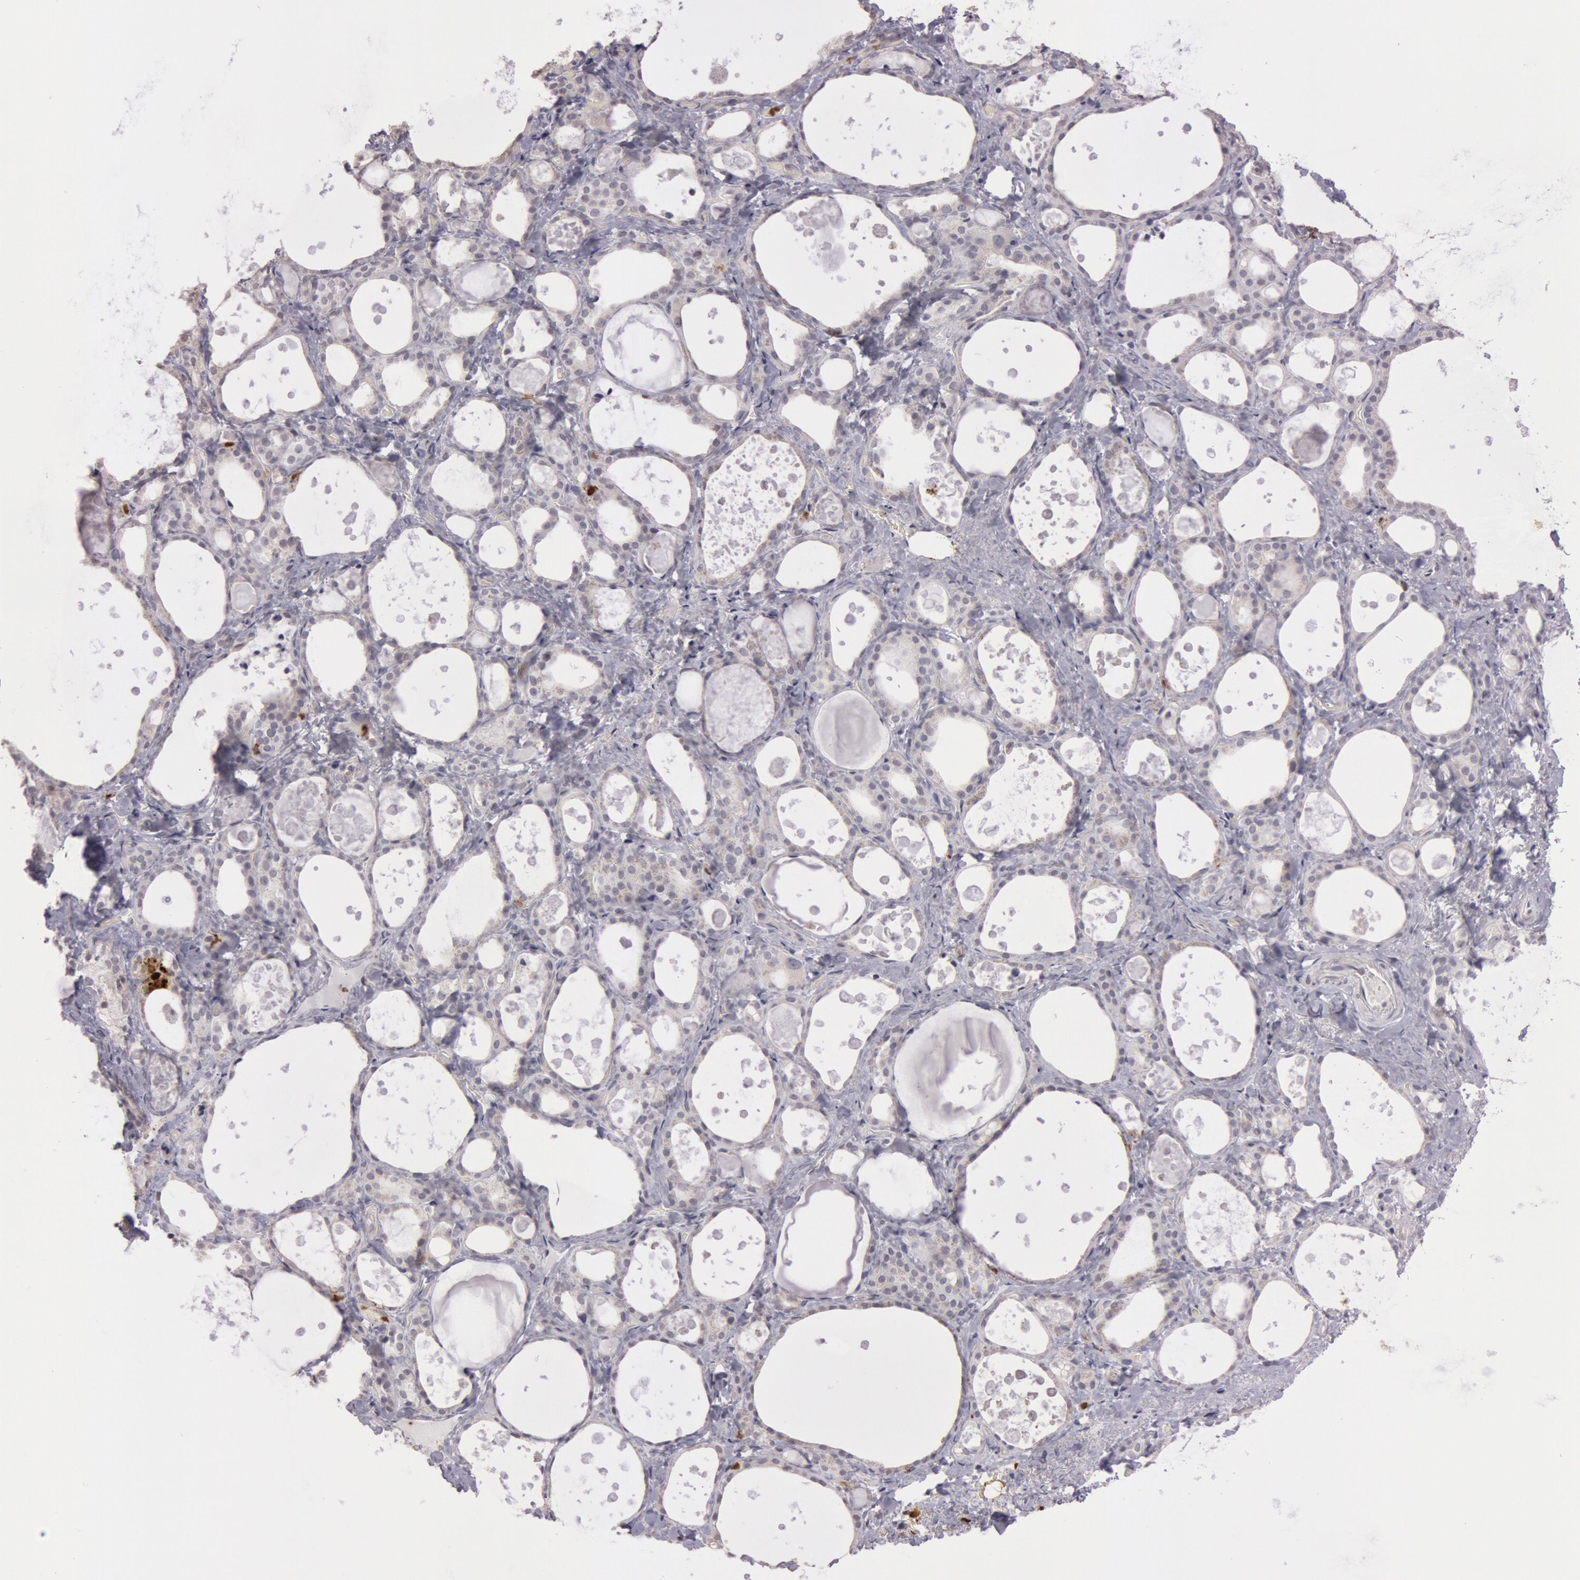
{"staining": {"intensity": "negative", "quantity": "none", "location": "none"}, "tissue": "thyroid gland", "cell_type": "Glandular cells", "image_type": "normal", "snomed": [{"axis": "morphology", "description": "Normal tissue, NOS"}, {"axis": "topography", "description": "Thyroid gland"}], "caption": "Immunohistochemistry photomicrograph of benign human thyroid gland stained for a protein (brown), which displays no staining in glandular cells. (DAB (3,3'-diaminobenzidine) IHC visualized using brightfield microscopy, high magnification).", "gene": "KDM6A", "patient": {"sex": "female", "age": 75}}